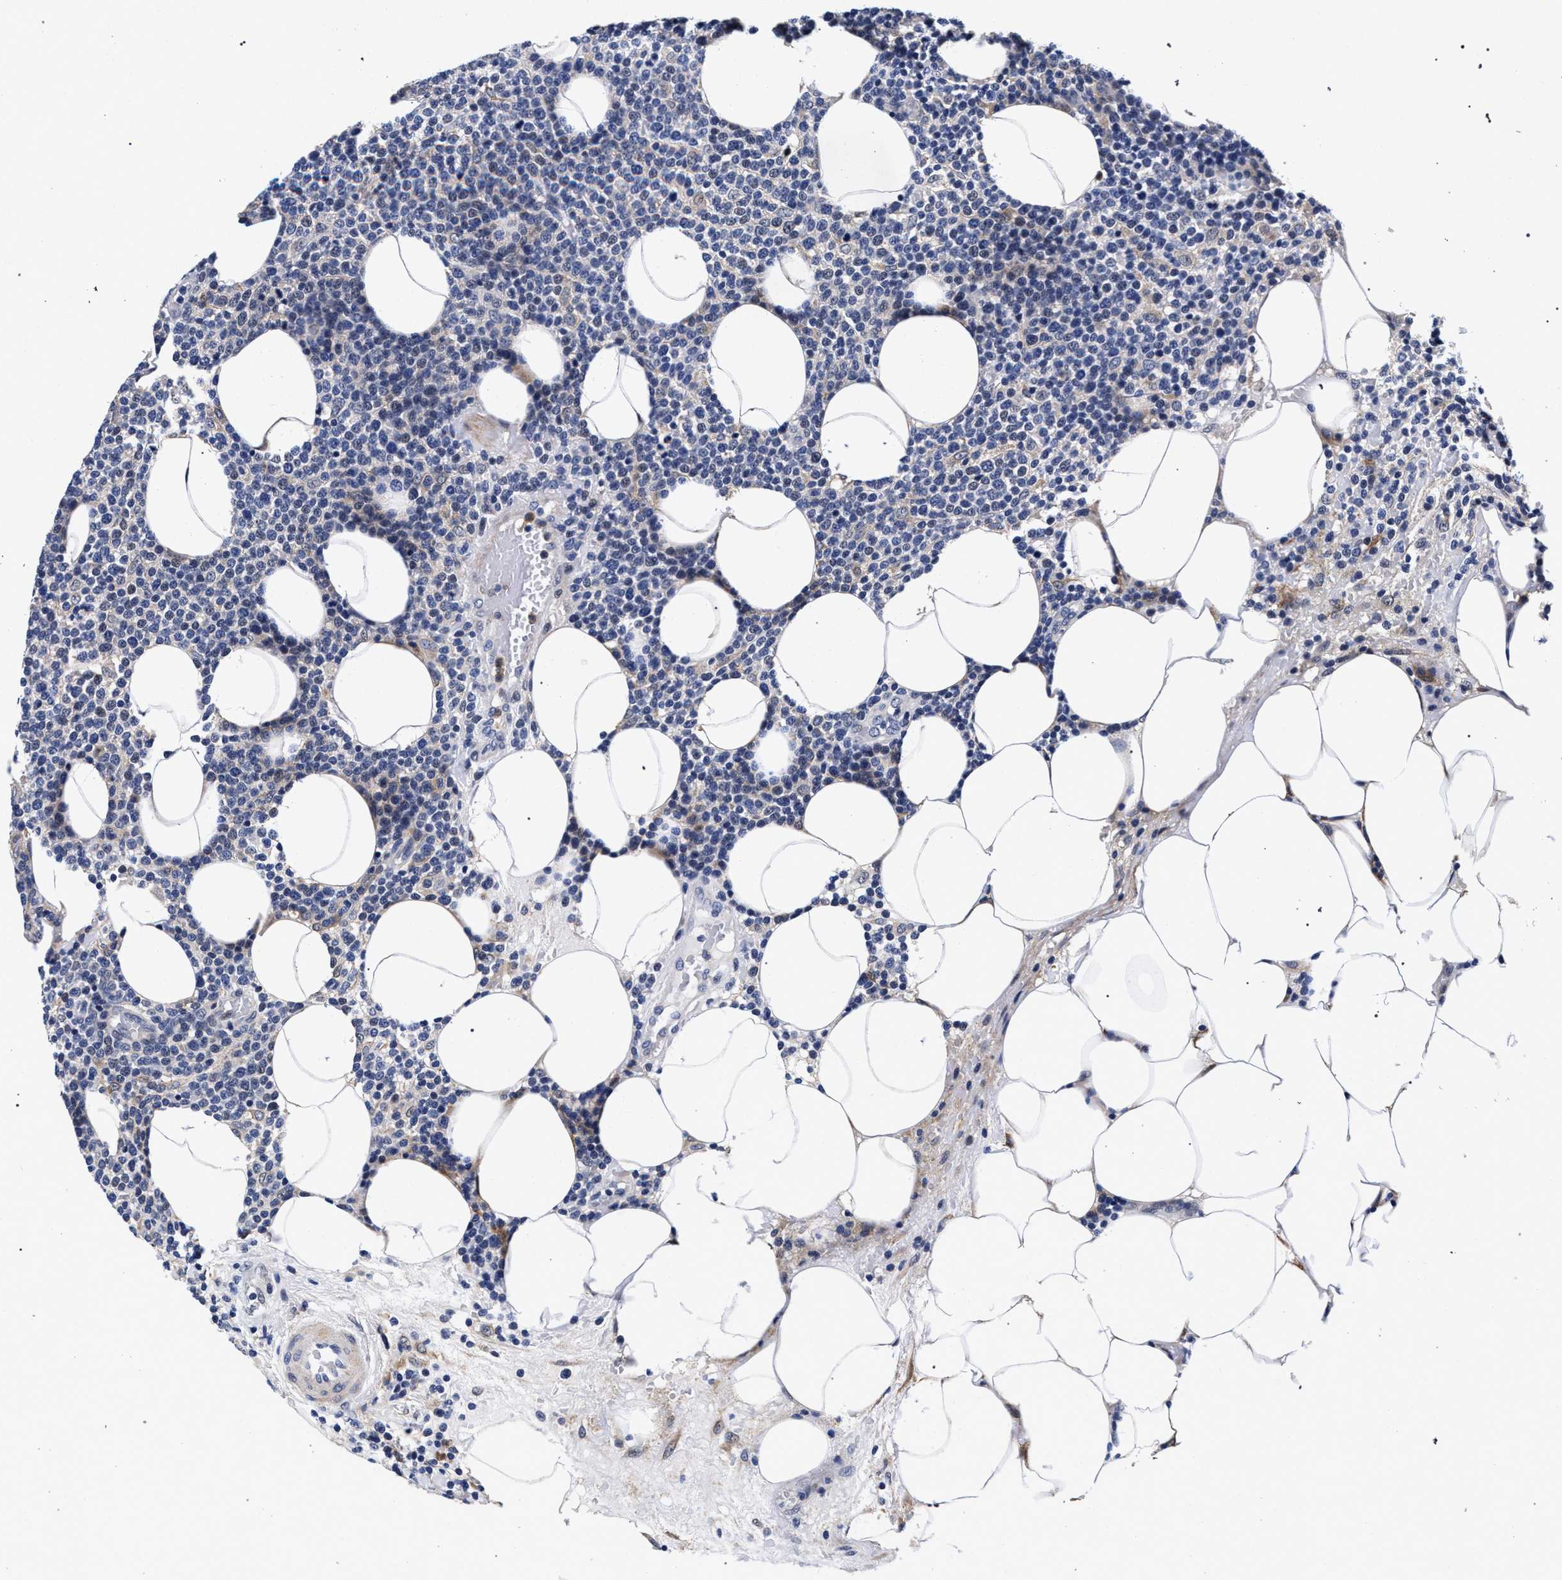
{"staining": {"intensity": "negative", "quantity": "none", "location": "none"}, "tissue": "lymphoma", "cell_type": "Tumor cells", "image_type": "cancer", "snomed": [{"axis": "morphology", "description": "Malignant lymphoma, non-Hodgkin's type, High grade"}, {"axis": "topography", "description": "Lymph node"}], "caption": "Immunohistochemistry (IHC) of human malignant lymphoma, non-Hodgkin's type (high-grade) displays no positivity in tumor cells. (Stains: DAB (3,3'-diaminobenzidine) IHC with hematoxylin counter stain, Microscopy: brightfield microscopy at high magnification).", "gene": "ZNF462", "patient": {"sex": "male", "age": 61}}